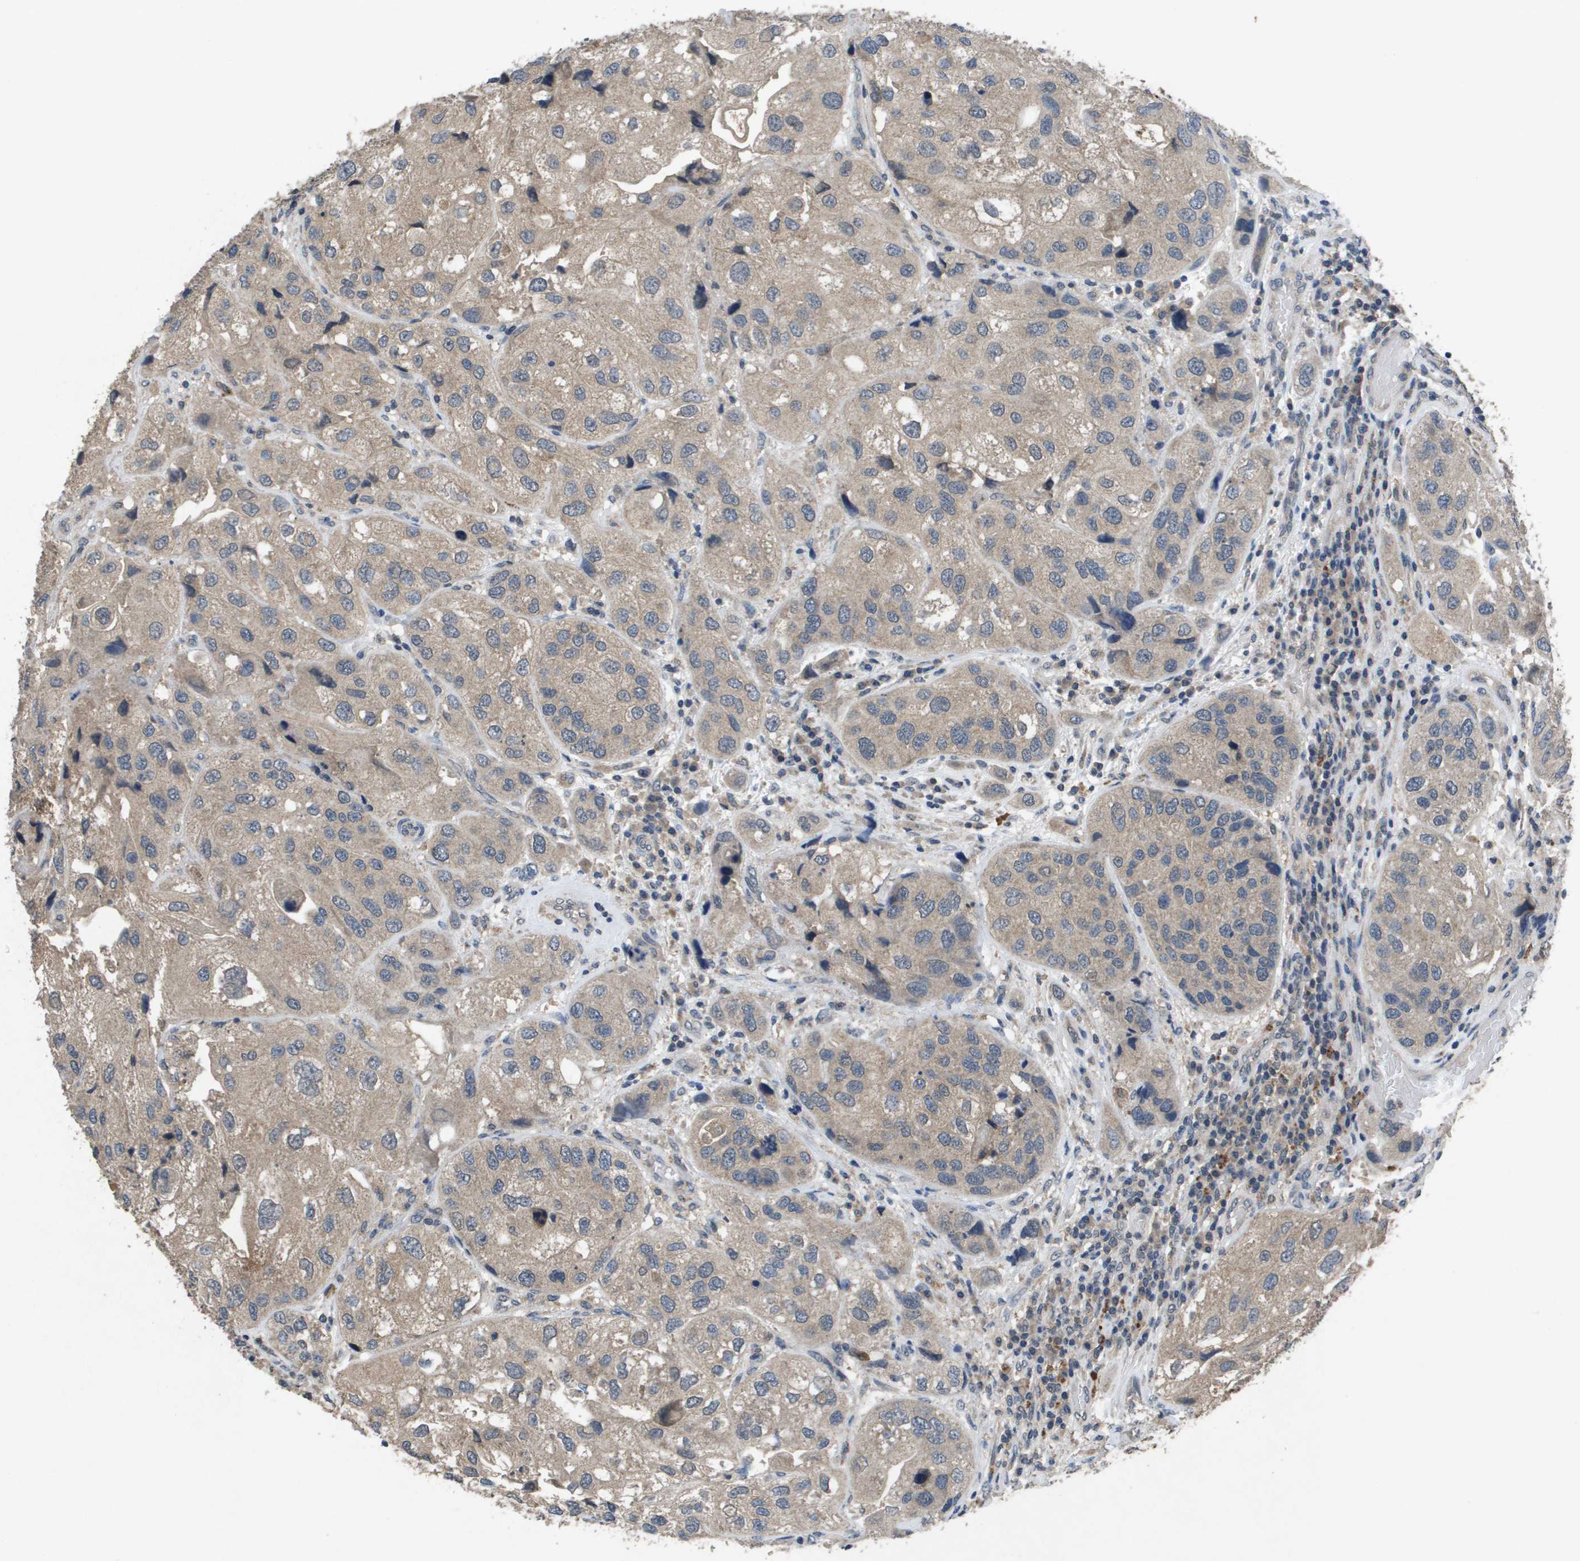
{"staining": {"intensity": "weak", "quantity": ">75%", "location": "cytoplasmic/membranous"}, "tissue": "urothelial cancer", "cell_type": "Tumor cells", "image_type": "cancer", "snomed": [{"axis": "morphology", "description": "Urothelial carcinoma, High grade"}, {"axis": "topography", "description": "Urinary bladder"}], "caption": "Immunohistochemistry histopathology image of high-grade urothelial carcinoma stained for a protein (brown), which displays low levels of weak cytoplasmic/membranous staining in approximately >75% of tumor cells.", "gene": "PROC", "patient": {"sex": "female", "age": 64}}